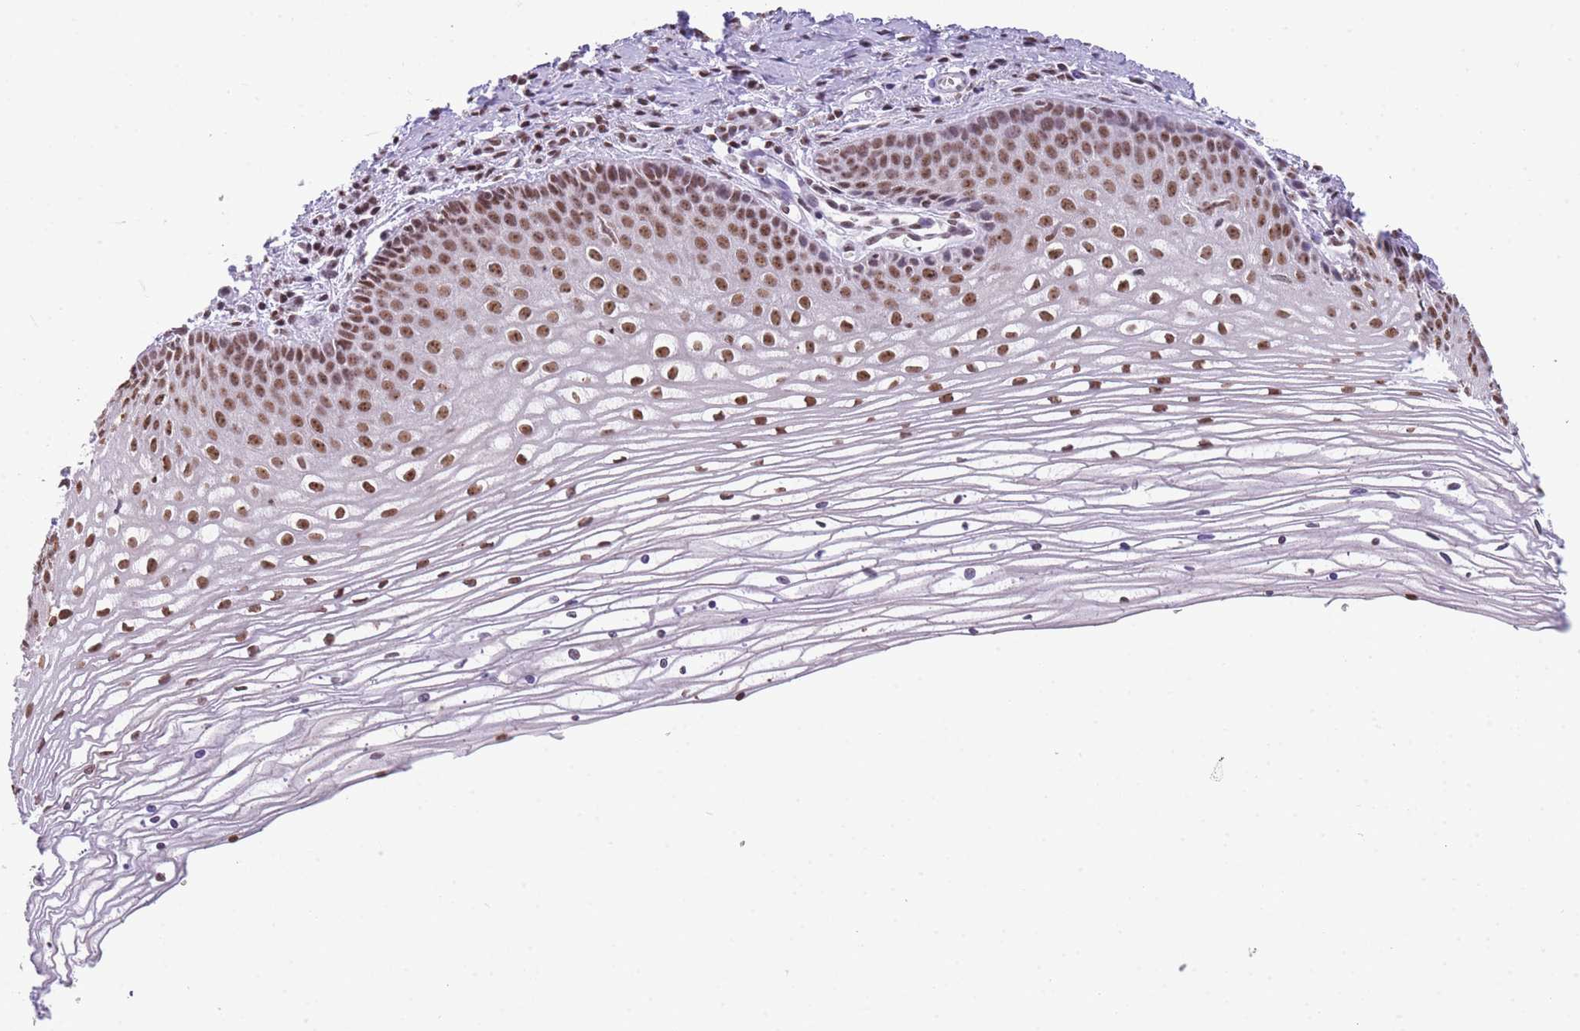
{"staining": {"intensity": "strong", "quantity": ">75%", "location": "nuclear"}, "tissue": "cervix", "cell_type": "Glandular cells", "image_type": "normal", "snomed": [{"axis": "morphology", "description": "Normal tissue, NOS"}, {"axis": "topography", "description": "Cervix"}], "caption": "Protein analysis of unremarkable cervix exhibits strong nuclear positivity in approximately >75% of glandular cells. The staining was performed using DAB (3,3'-diaminobenzidine), with brown indicating positive protein expression. Nuclei are stained blue with hematoxylin.", "gene": "EVC2", "patient": {"sex": "female", "age": 47}}